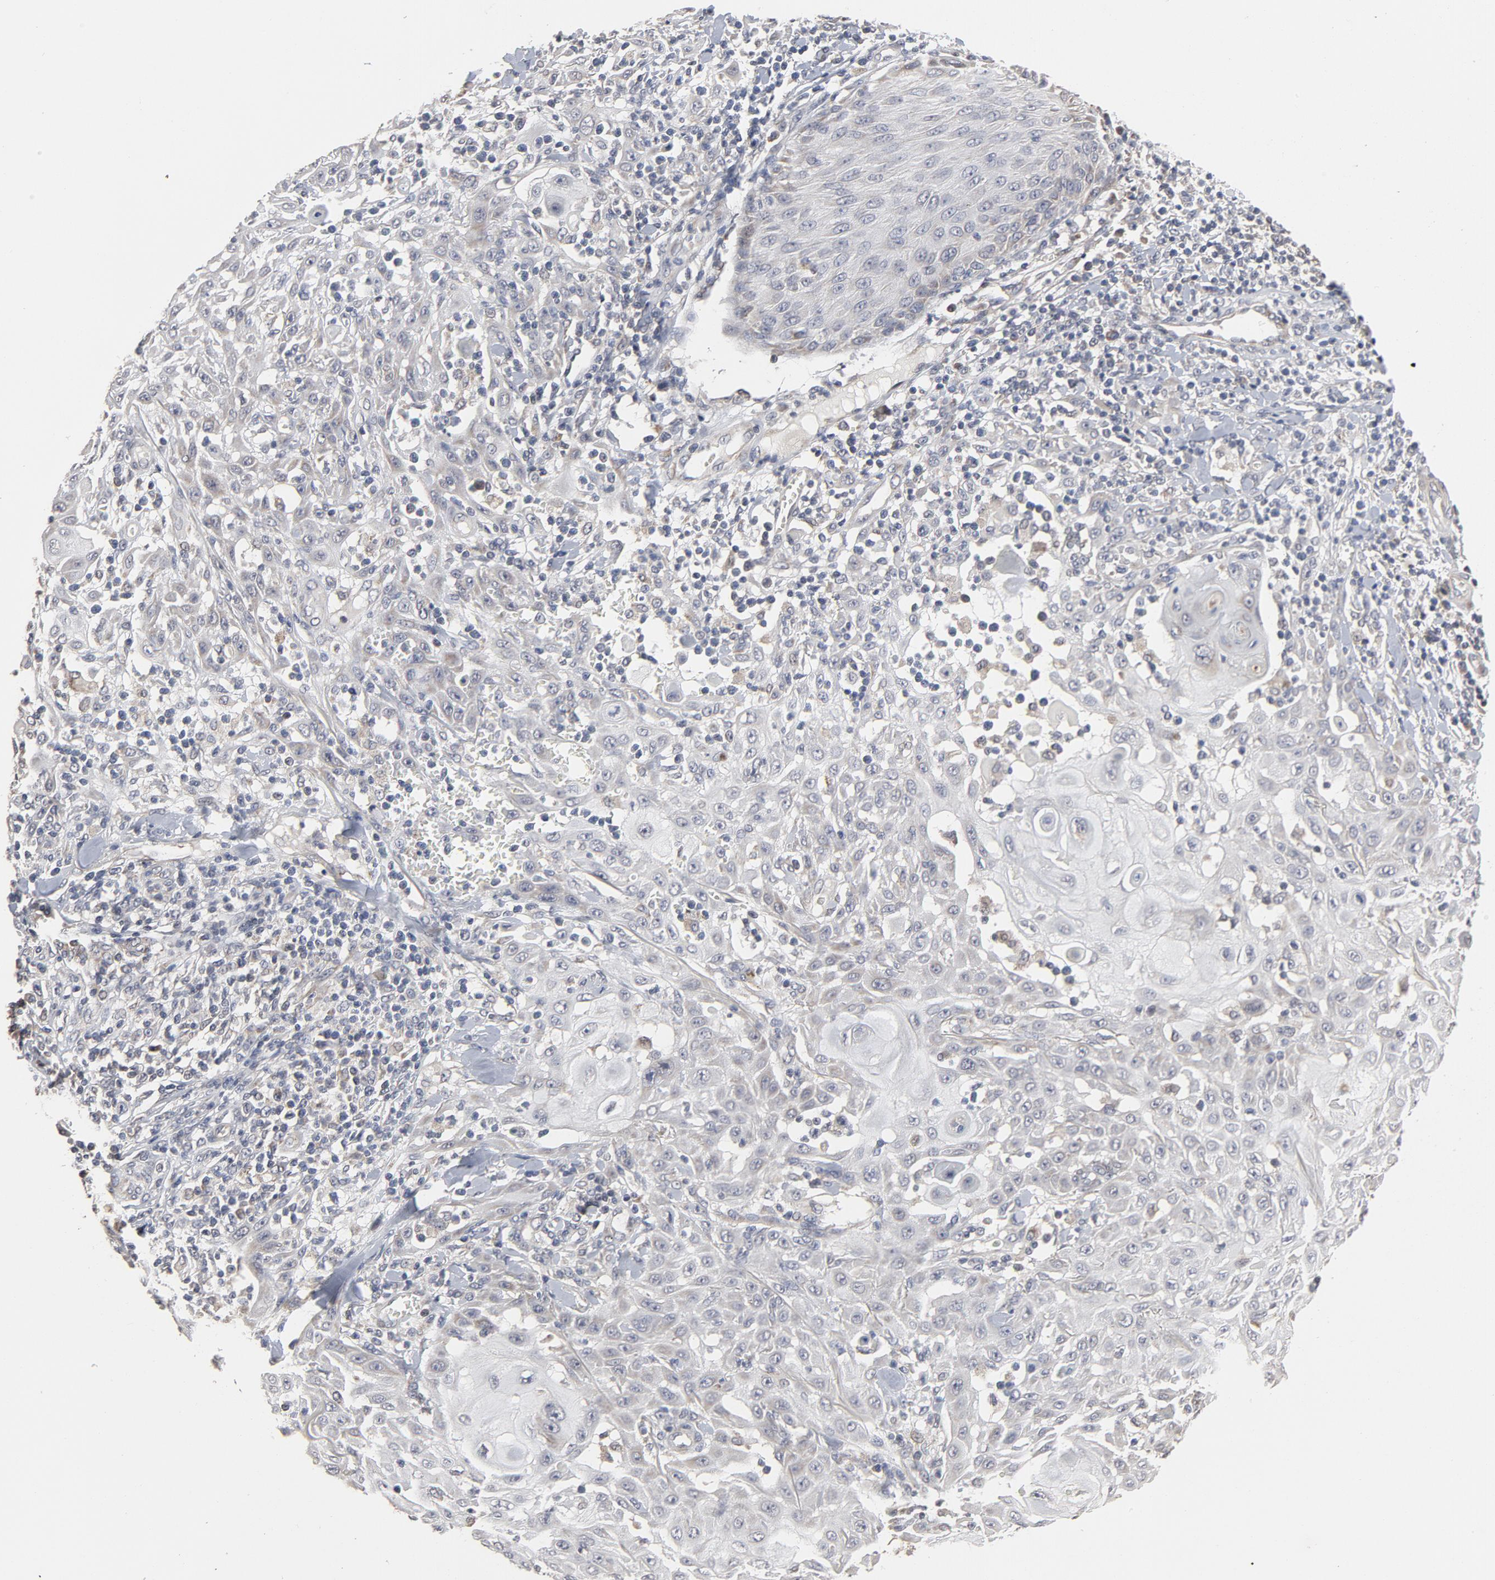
{"staining": {"intensity": "negative", "quantity": "none", "location": "none"}, "tissue": "skin cancer", "cell_type": "Tumor cells", "image_type": "cancer", "snomed": [{"axis": "morphology", "description": "Squamous cell carcinoma, NOS"}, {"axis": "topography", "description": "Skin"}], "caption": "An image of human skin cancer (squamous cell carcinoma) is negative for staining in tumor cells.", "gene": "PPP1R1B", "patient": {"sex": "male", "age": 24}}